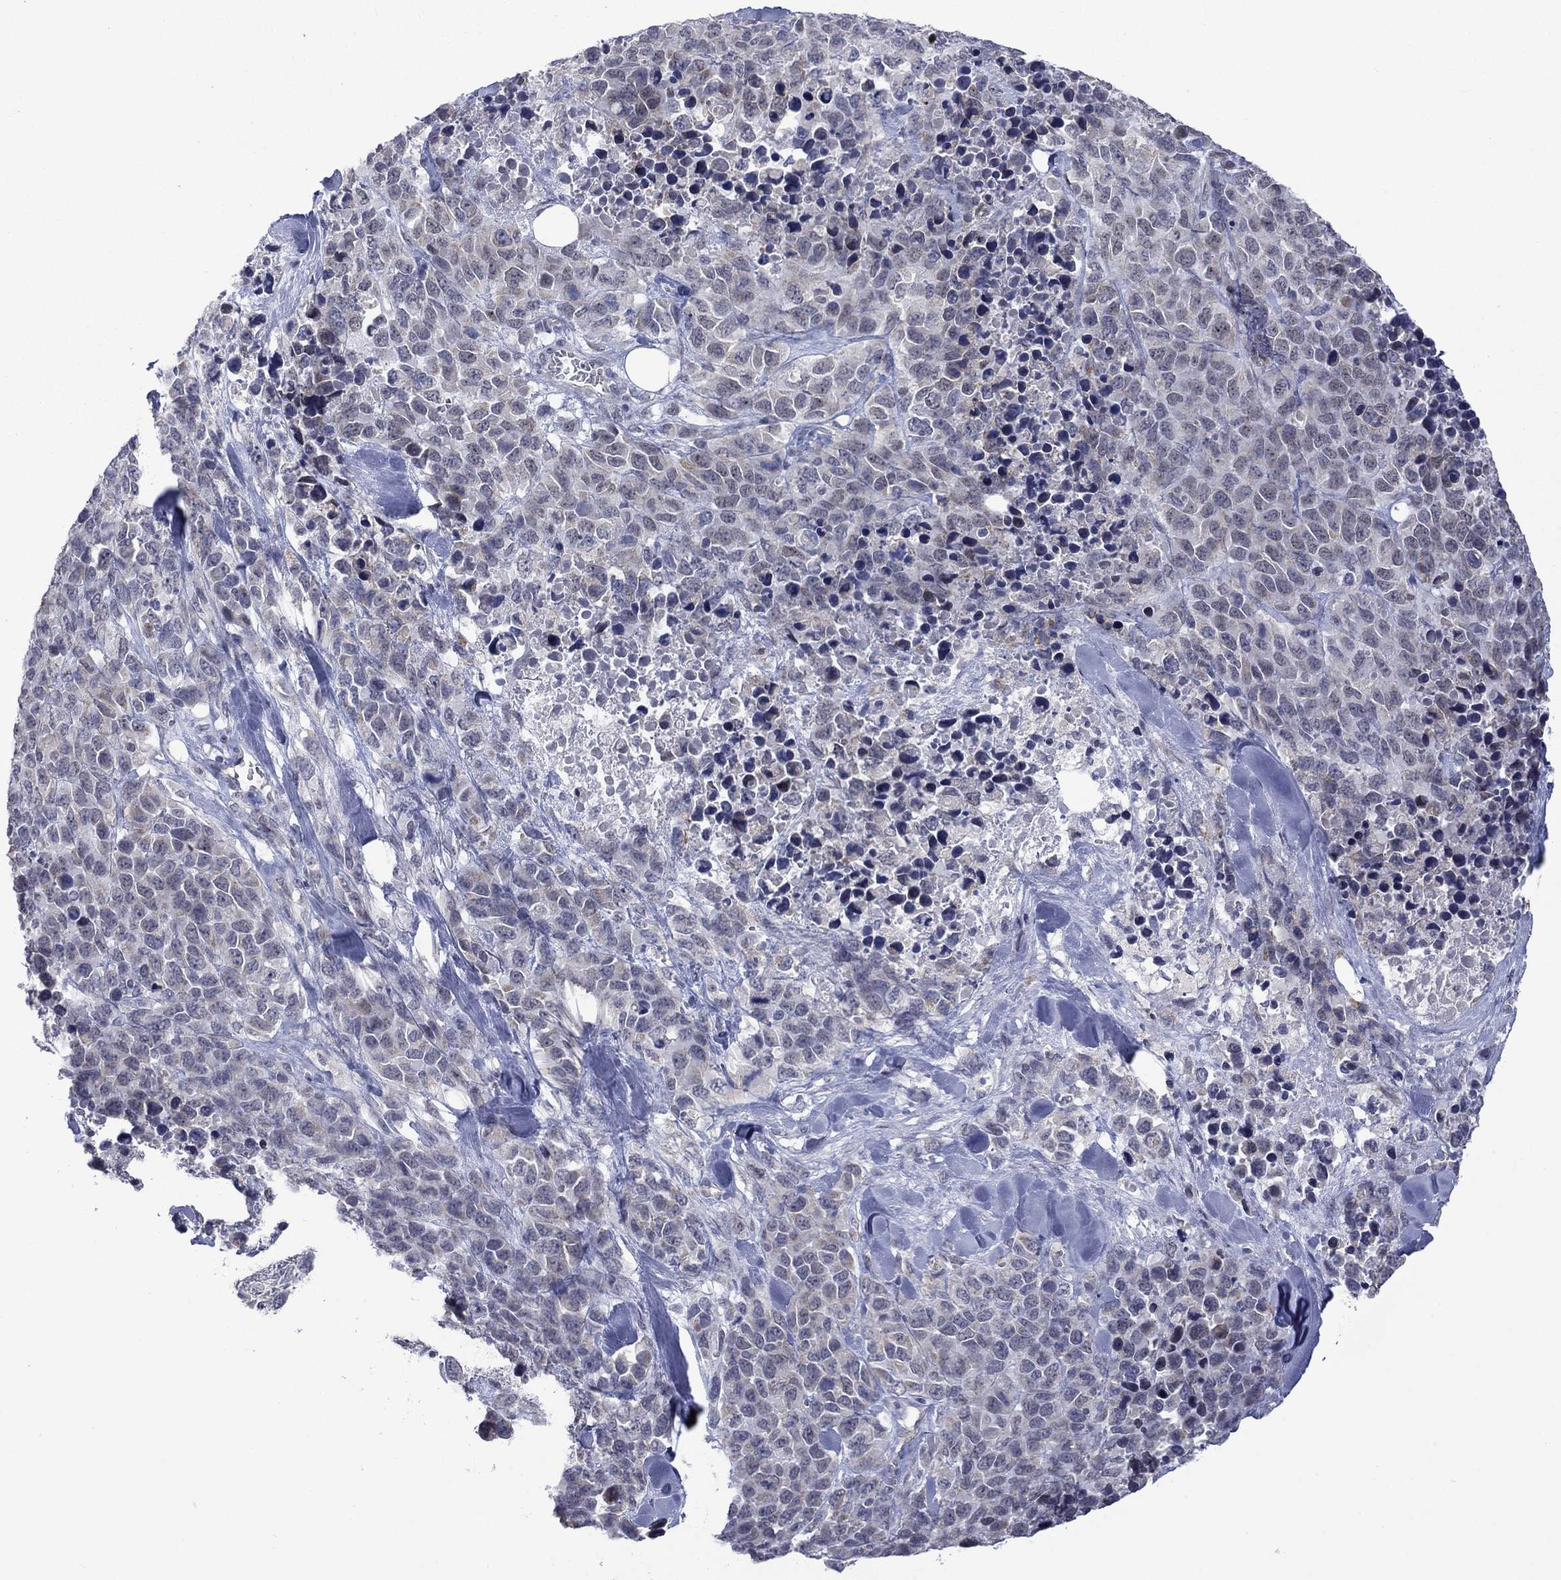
{"staining": {"intensity": "negative", "quantity": "none", "location": "none"}, "tissue": "melanoma", "cell_type": "Tumor cells", "image_type": "cancer", "snomed": [{"axis": "morphology", "description": "Malignant melanoma, Metastatic site"}, {"axis": "topography", "description": "Skin"}], "caption": "Tumor cells are negative for brown protein staining in malignant melanoma (metastatic site).", "gene": "KCNJ16", "patient": {"sex": "male", "age": 84}}